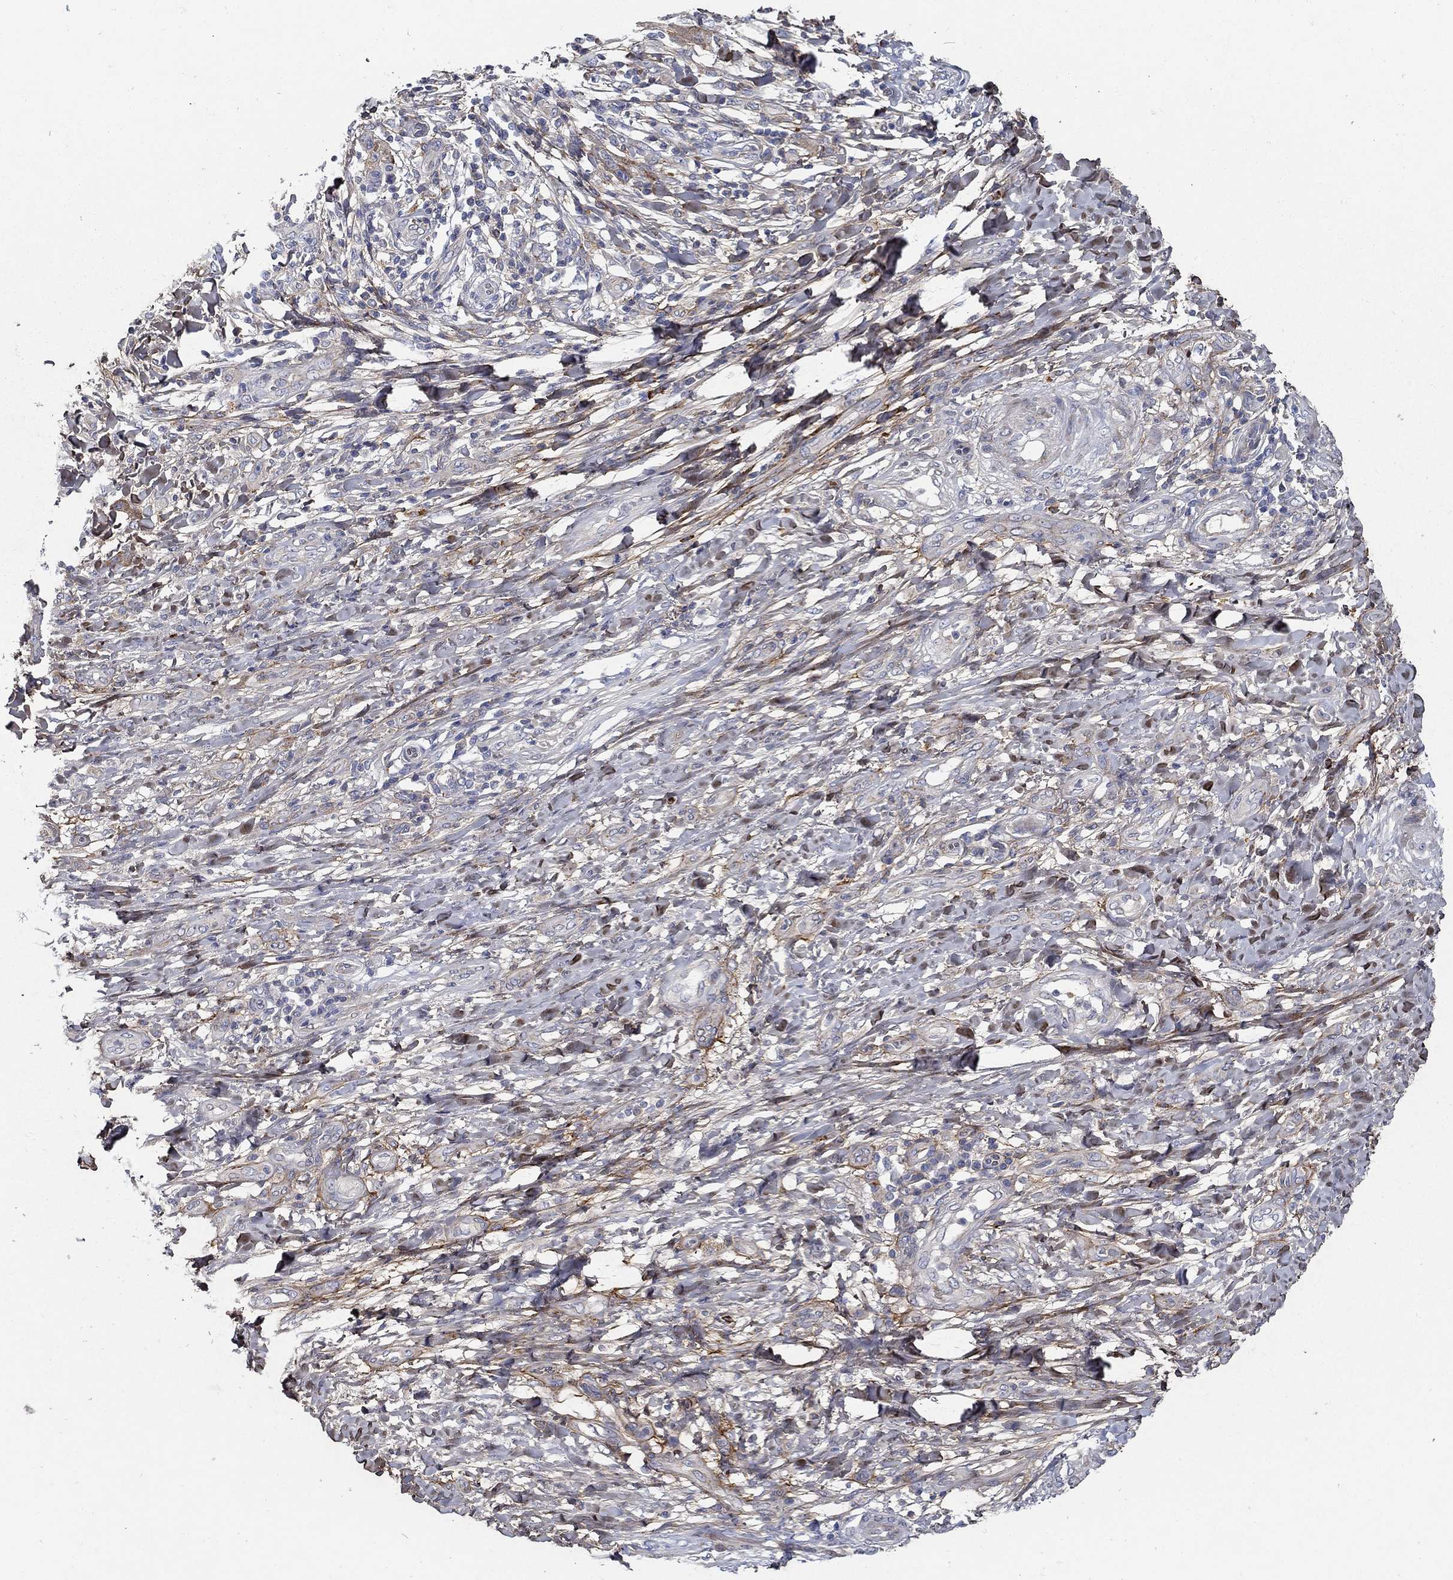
{"staining": {"intensity": "moderate", "quantity": "<25%", "location": "cytoplasmic/membranous"}, "tissue": "skin cancer", "cell_type": "Tumor cells", "image_type": "cancer", "snomed": [{"axis": "morphology", "description": "Squamous cell carcinoma, NOS"}, {"axis": "topography", "description": "Skin"}], "caption": "A high-resolution photomicrograph shows IHC staining of skin cancer, which exhibits moderate cytoplasmic/membranous staining in approximately <25% of tumor cells.", "gene": "TGFBI", "patient": {"sex": "male", "age": 62}}